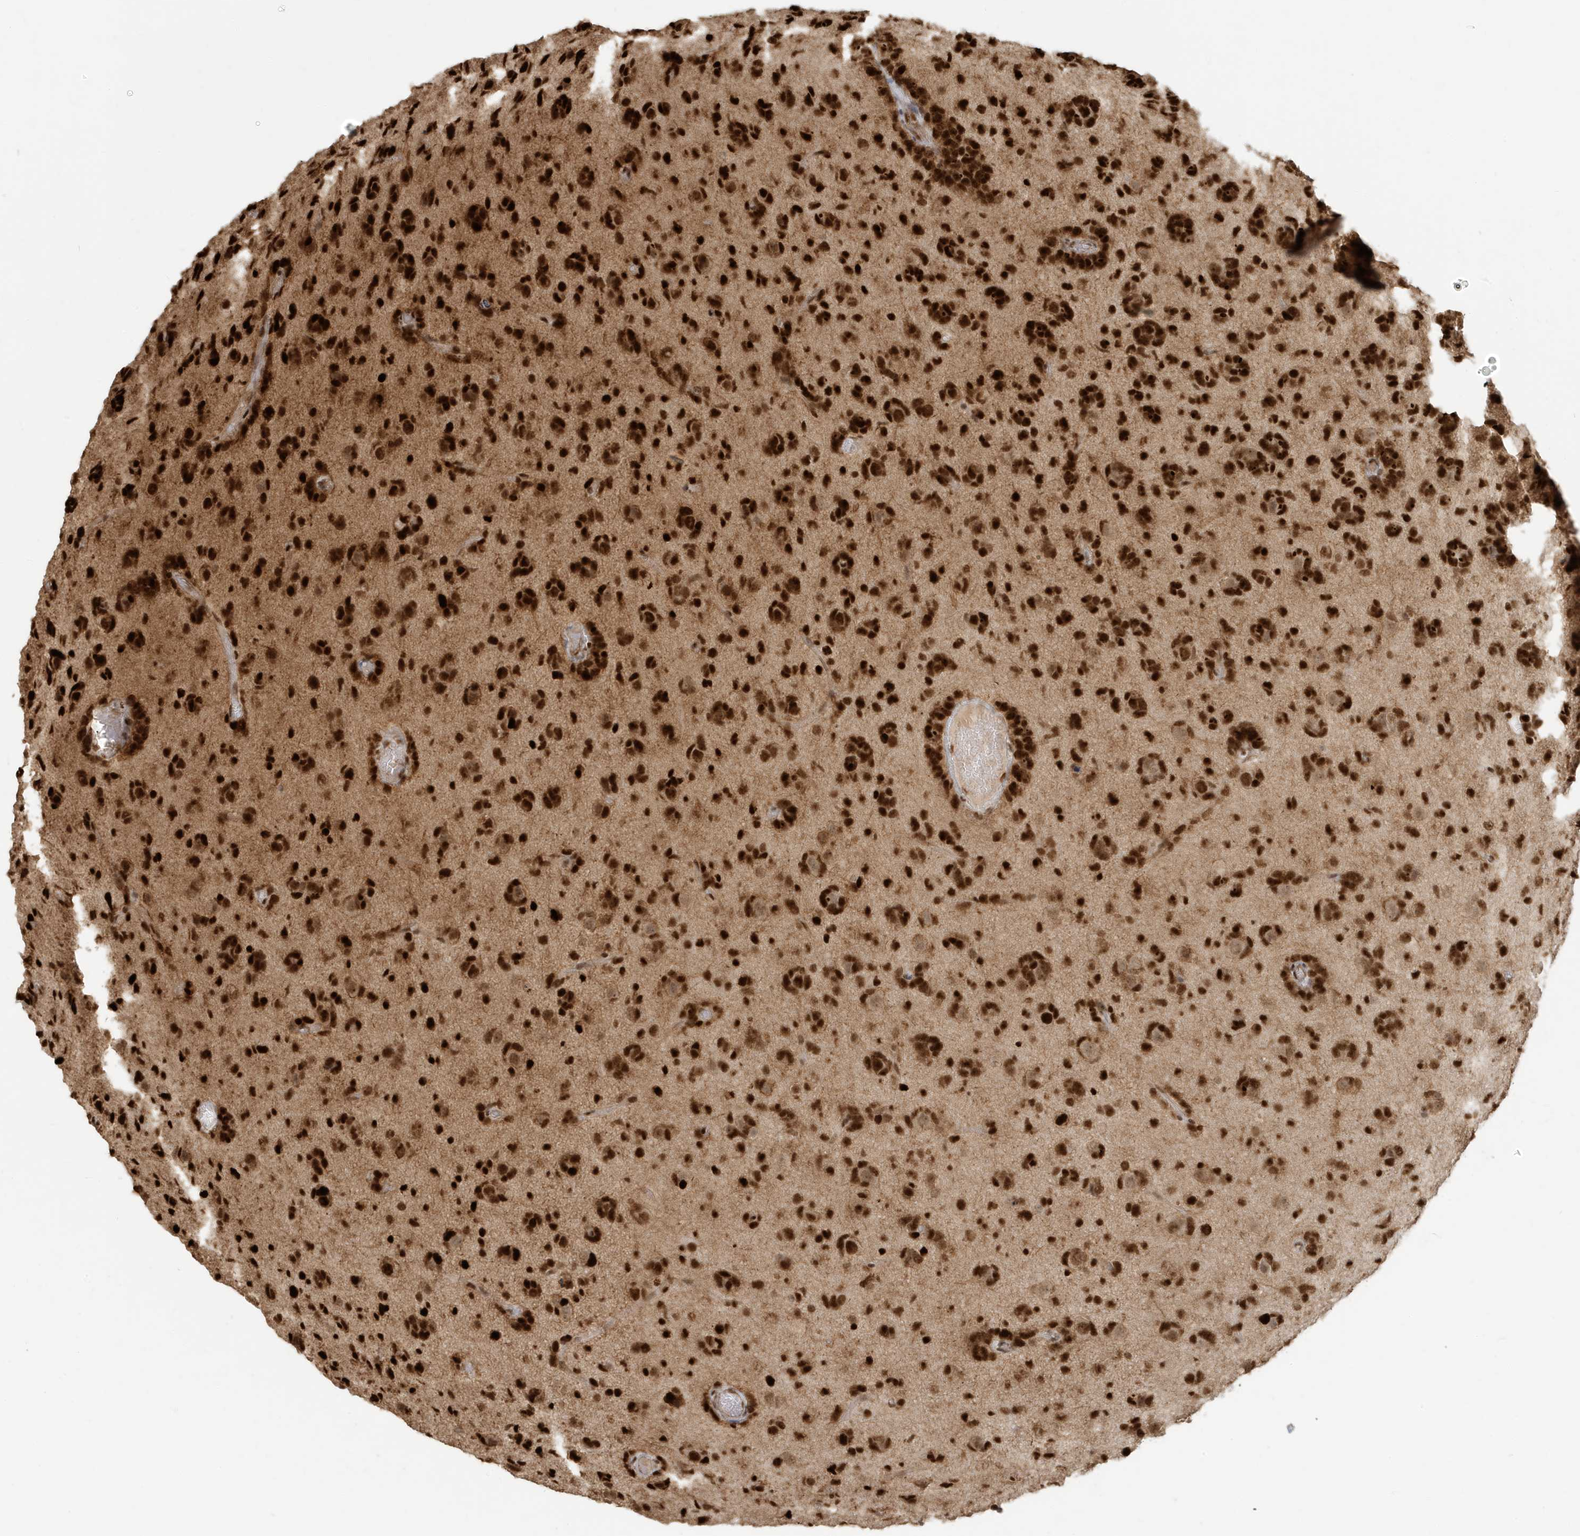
{"staining": {"intensity": "strong", "quantity": ">75%", "location": "nuclear"}, "tissue": "glioma", "cell_type": "Tumor cells", "image_type": "cancer", "snomed": [{"axis": "morphology", "description": "Glioma, malignant, High grade"}, {"axis": "topography", "description": "Brain"}], "caption": "Immunohistochemistry (IHC) (DAB (3,3'-diaminobenzidine)) staining of human glioma demonstrates strong nuclear protein staining in about >75% of tumor cells.", "gene": "CKS2", "patient": {"sex": "female", "age": 59}}